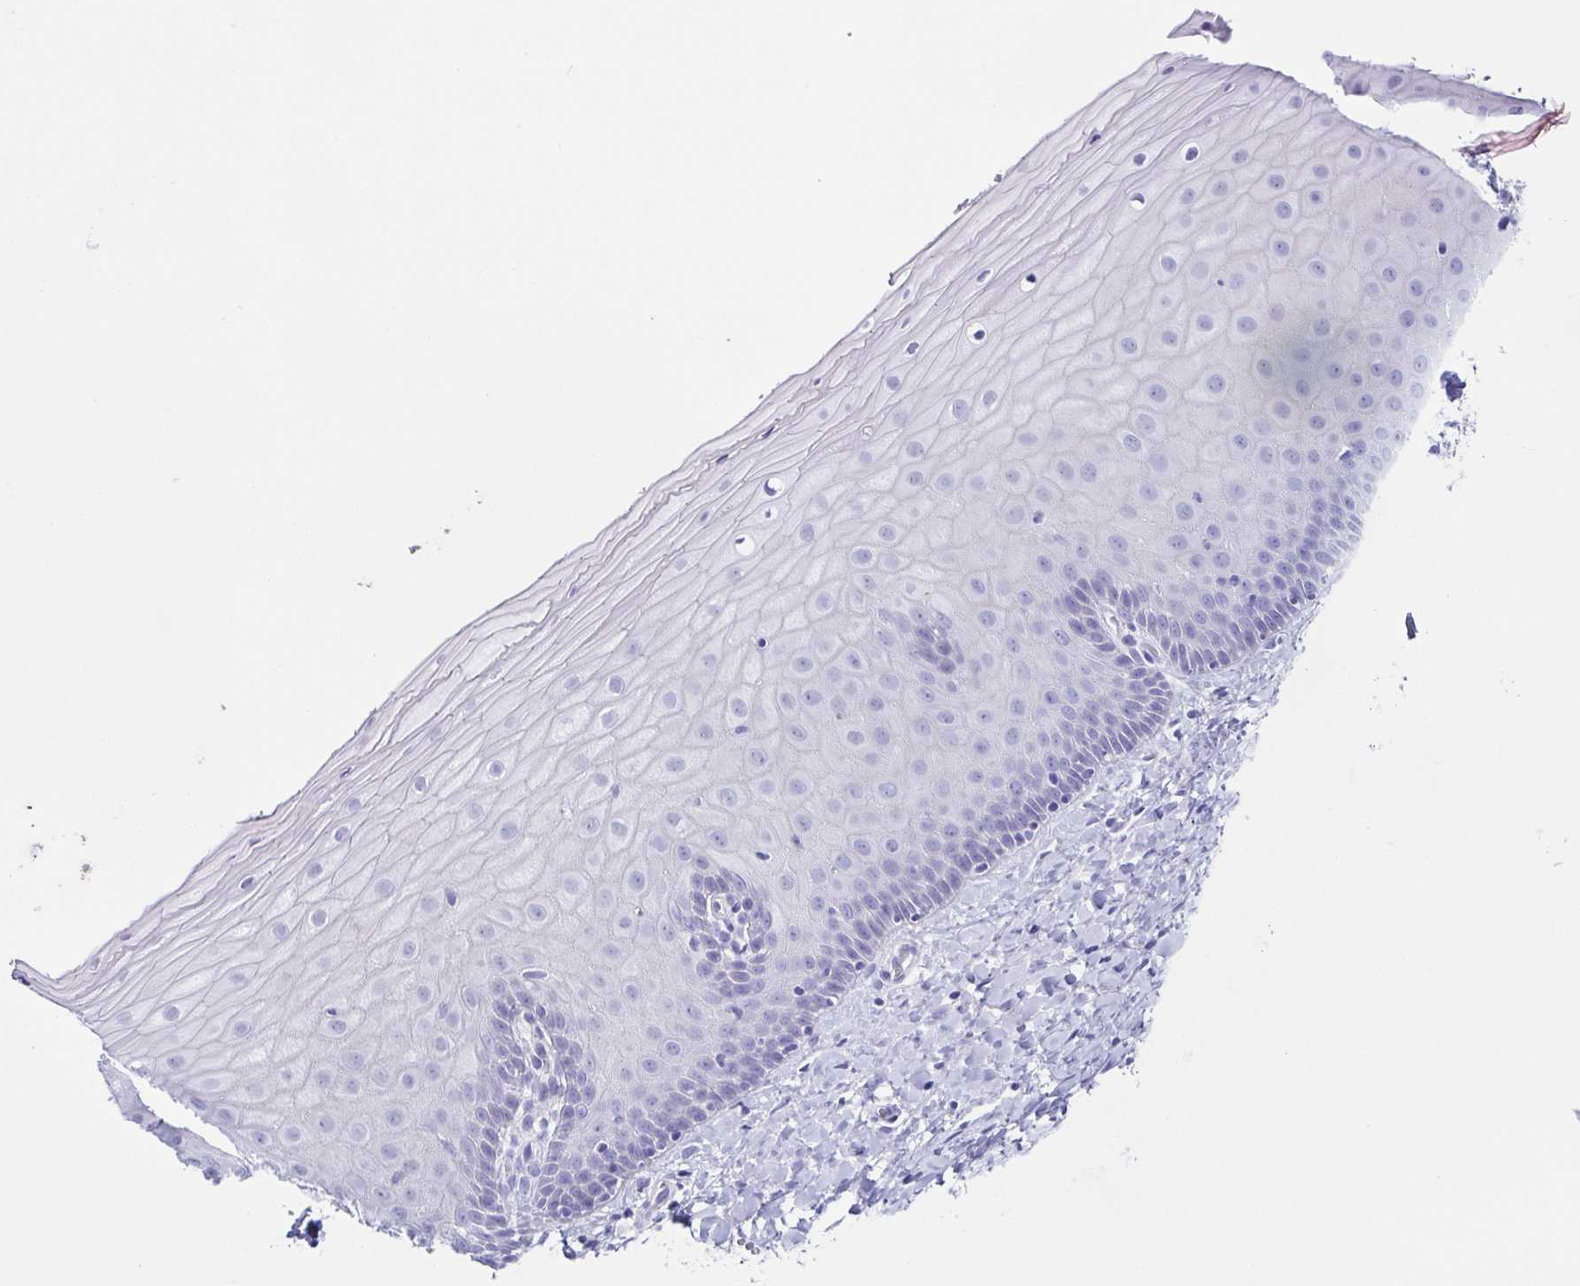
{"staining": {"intensity": "negative", "quantity": "none", "location": "none"}, "tissue": "cervix", "cell_type": "Glandular cells", "image_type": "normal", "snomed": [{"axis": "morphology", "description": "Normal tissue, NOS"}, {"axis": "topography", "description": "Cervix"}], "caption": "Immunohistochemical staining of benign human cervix reveals no significant expression in glandular cells.", "gene": "TNNT2", "patient": {"sex": "female", "age": 37}}